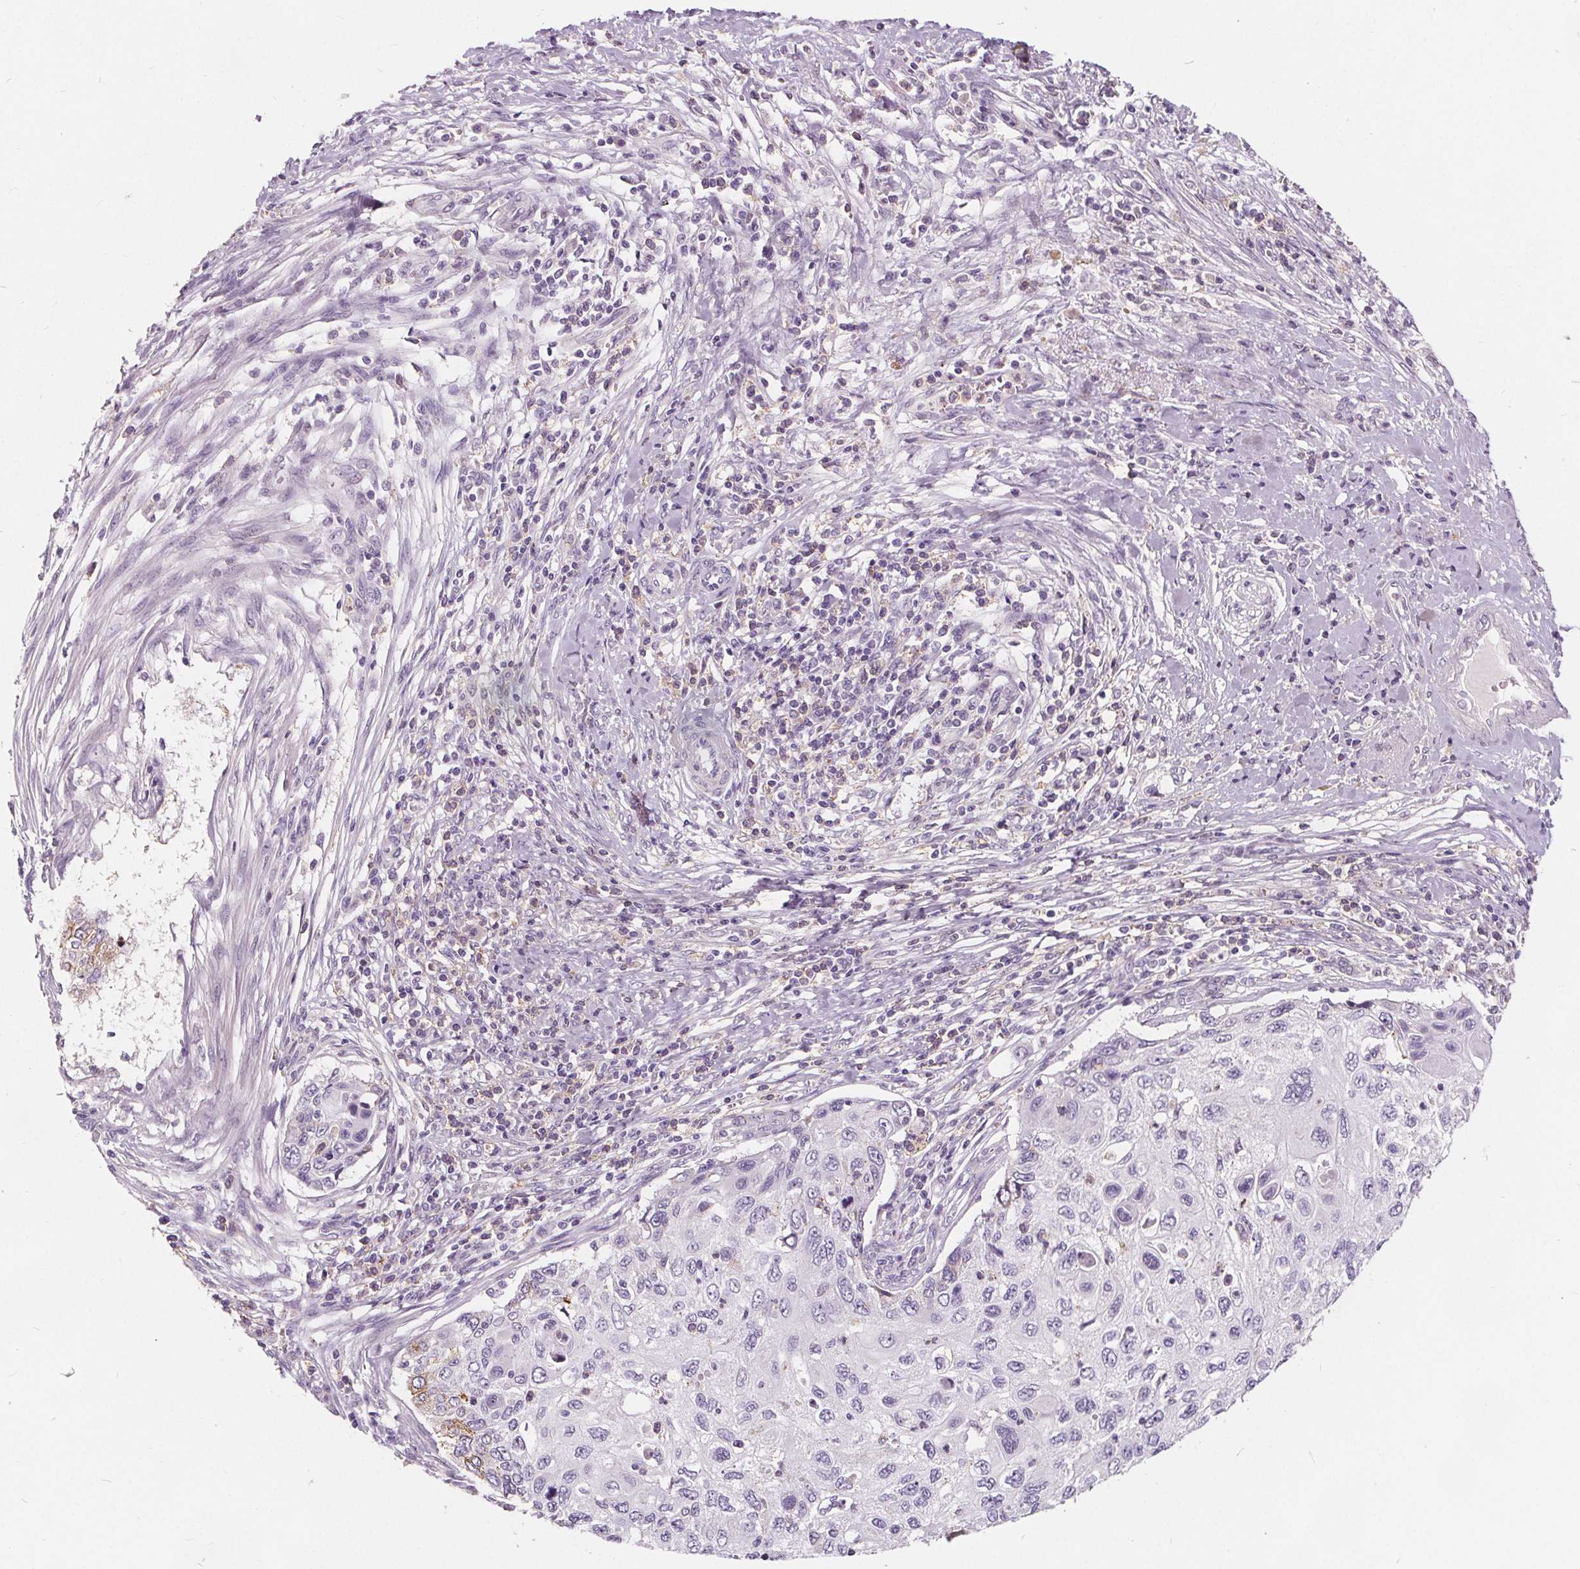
{"staining": {"intensity": "negative", "quantity": "none", "location": "none"}, "tissue": "cervical cancer", "cell_type": "Tumor cells", "image_type": "cancer", "snomed": [{"axis": "morphology", "description": "Squamous cell carcinoma, NOS"}, {"axis": "topography", "description": "Cervix"}], "caption": "Tumor cells are negative for protein expression in human squamous cell carcinoma (cervical). (Stains: DAB (3,3'-diaminobenzidine) IHC with hematoxylin counter stain, Microscopy: brightfield microscopy at high magnification).", "gene": "HAAO", "patient": {"sex": "female", "age": 70}}